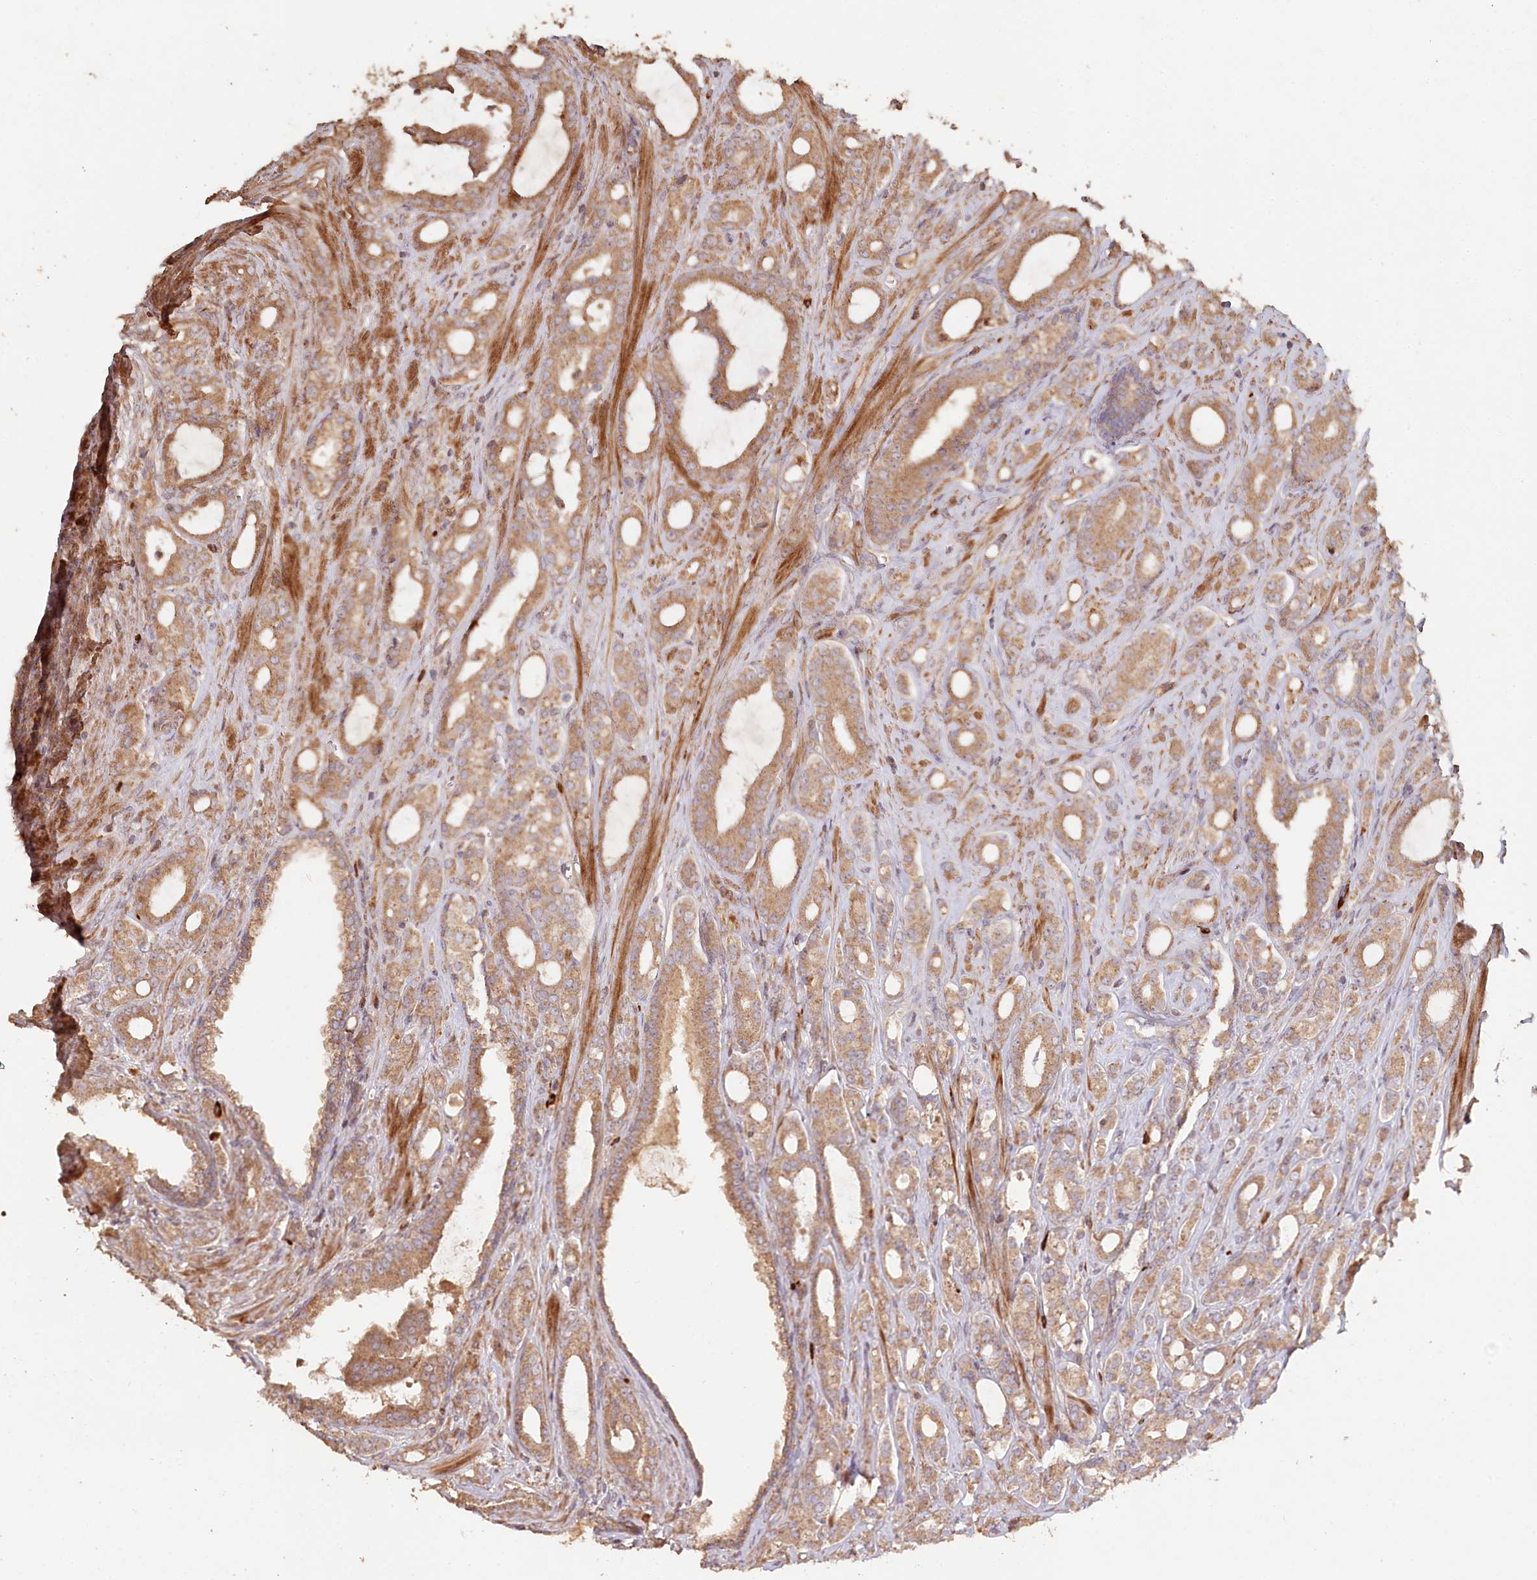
{"staining": {"intensity": "moderate", "quantity": ">75%", "location": "cytoplasmic/membranous"}, "tissue": "prostate cancer", "cell_type": "Tumor cells", "image_type": "cancer", "snomed": [{"axis": "morphology", "description": "Adenocarcinoma, High grade"}, {"axis": "topography", "description": "Prostate"}], "caption": "A medium amount of moderate cytoplasmic/membranous positivity is appreciated in approximately >75% of tumor cells in prostate cancer (adenocarcinoma (high-grade)) tissue.", "gene": "HAL", "patient": {"sex": "male", "age": 72}}